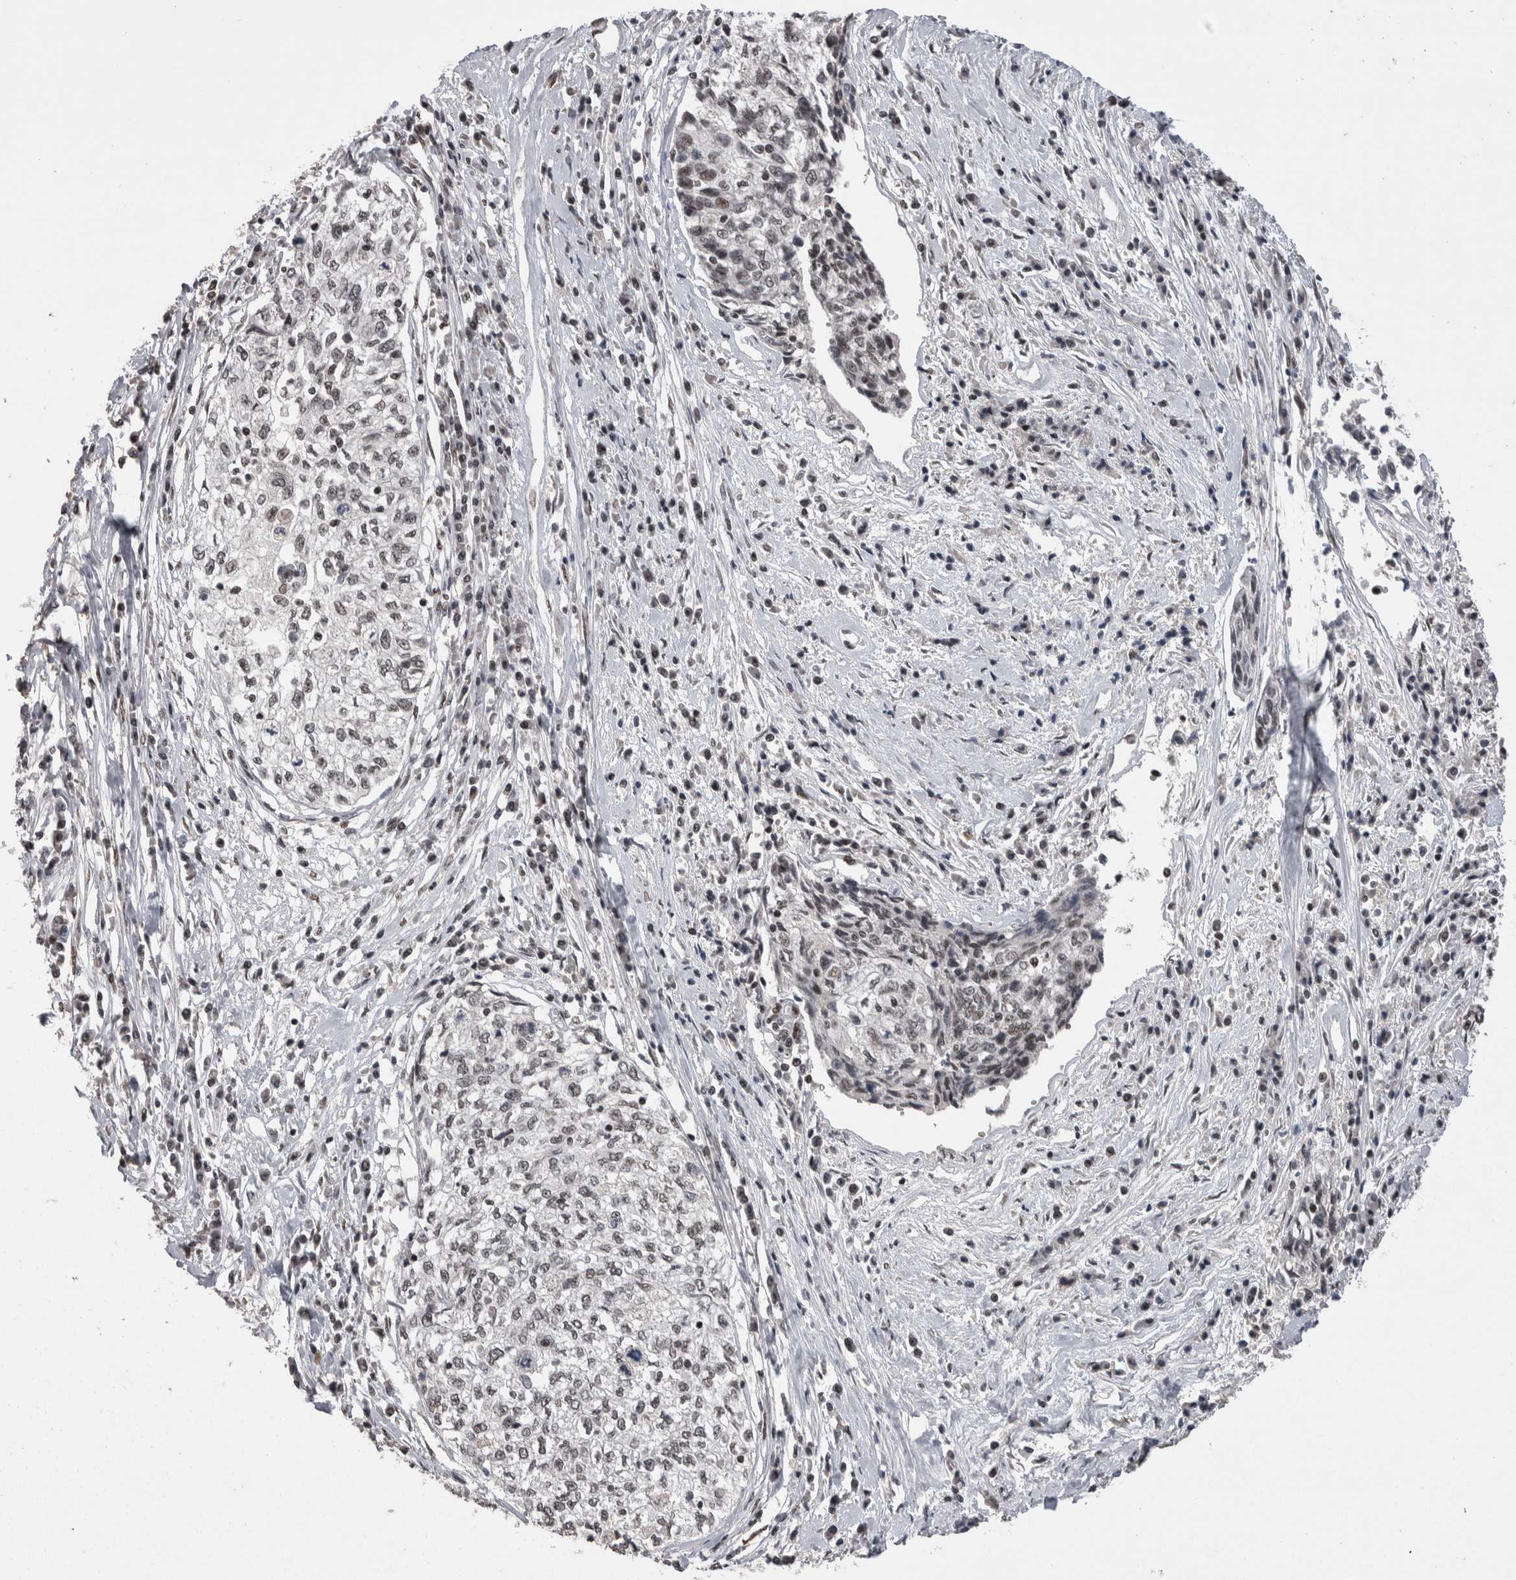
{"staining": {"intensity": "weak", "quantity": "25%-75%", "location": "nuclear"}, "tissue": "cervical cancer", "cell_type": "Tumor cells", "image_type": "cancer", "snomed": [{"axis": "morphology", "description": "Squamous cell carcinoma, NOS"}, {"axis": "topography", "description": "Cervix"}], "caption": "Cervical squamous cell carcinoma stained with DAB immunohistochemistry shows low levels of weak nuclear staining in approximately 25%-75% of tumor cells.", "gene": "DMTF1", "patient": {"sex": "female", "age": 57}}